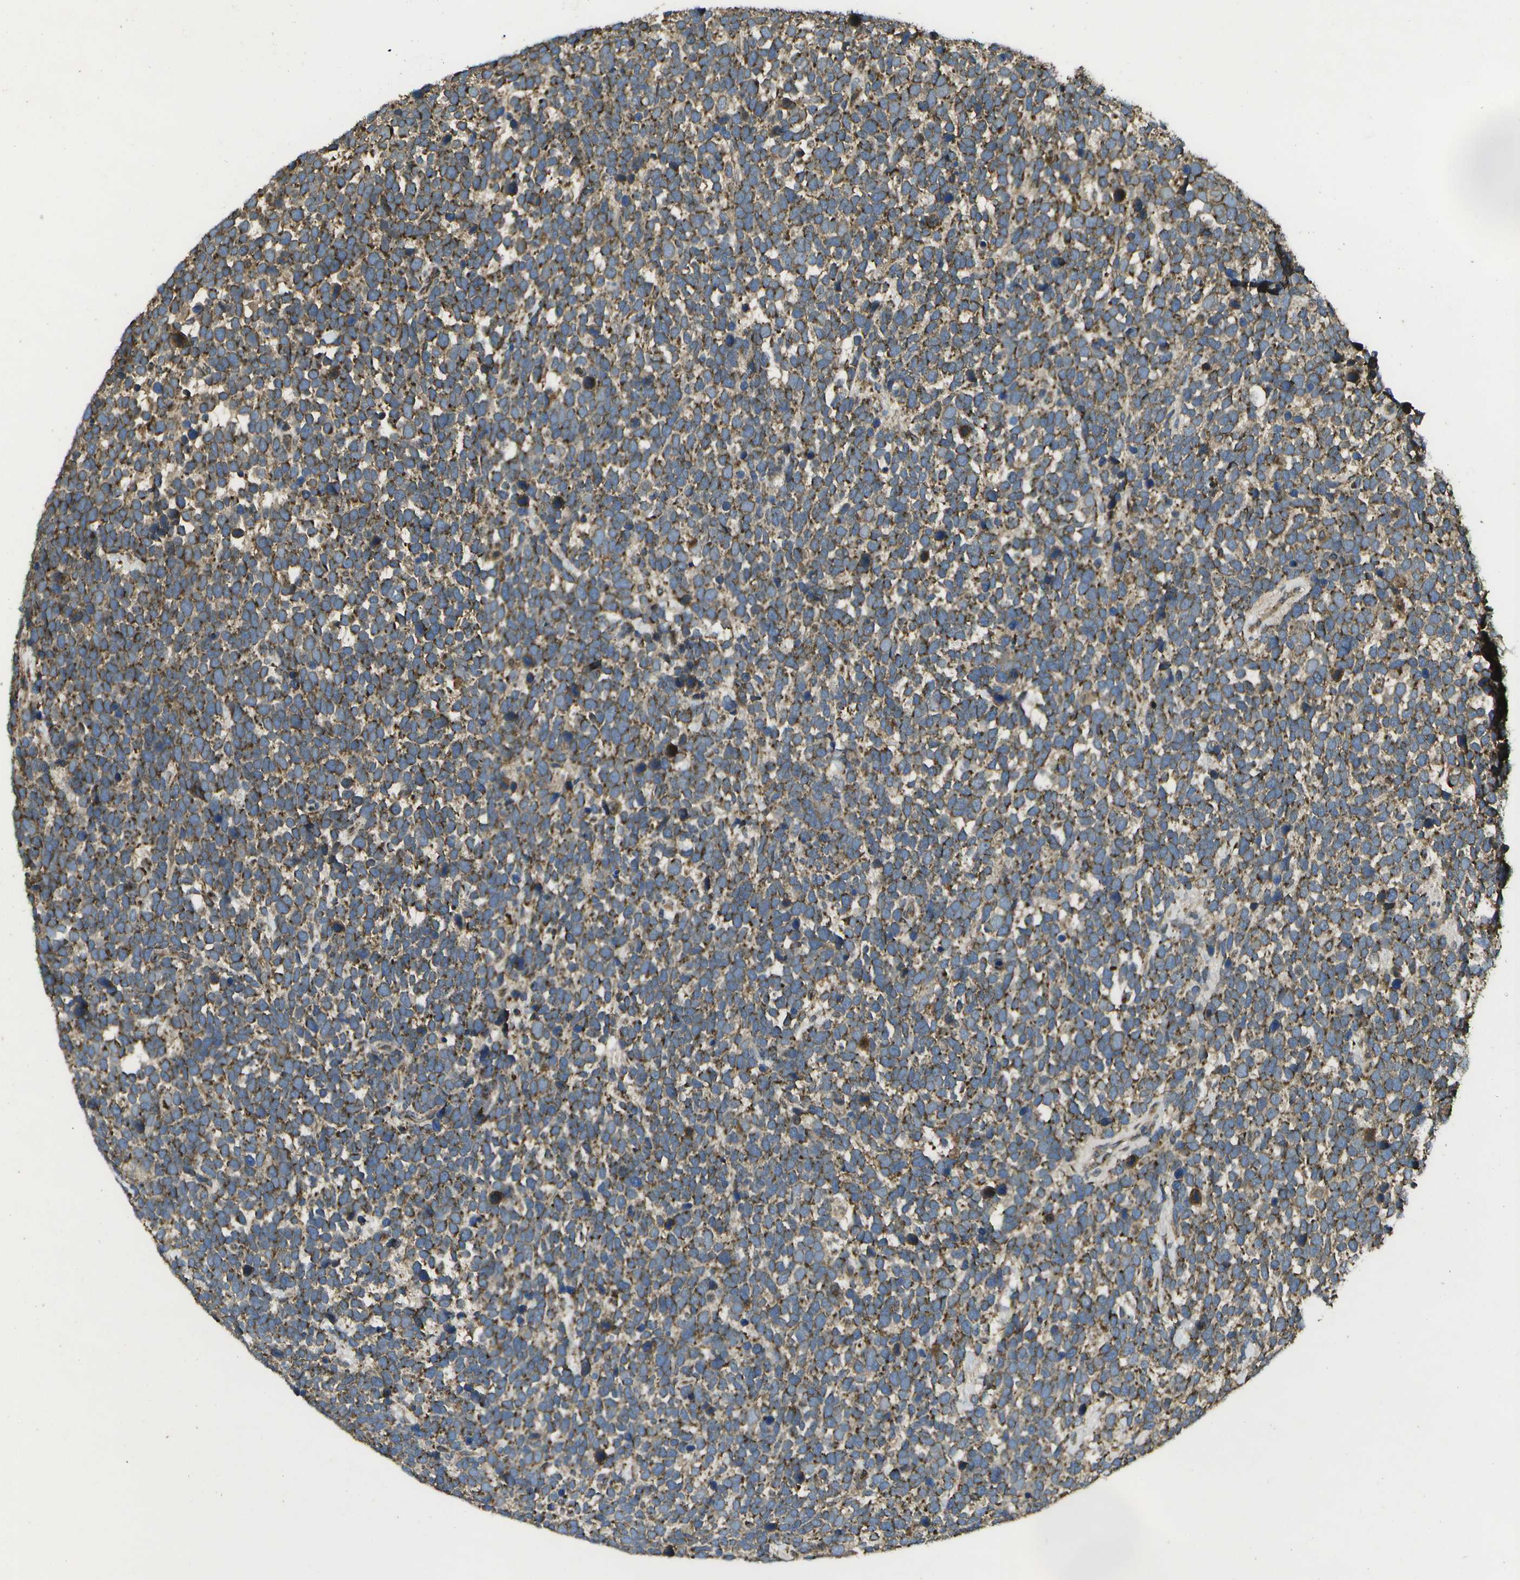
{"staining": {"intensity": "moderate", "quantity": ">75%", "location": "cytoplasmic/membranous"}, "tissue": "urothelial cancer", "cell_type": "Tumor cells", "image_type": "cancer", "snomed": [{"axis": "morphology", "description": "Urothelial carcinoma, High grade"}, {"axis": "topography", "description": "Urinary bladder"}], "caption": "Protein staining shows moderate cytoplasmic/membranous positivity in approximately >75% of tumor cells in urothelial carcinoma (high-grade).", "gene": "HFE", "patient": {"sex": "female", "age": 82}}